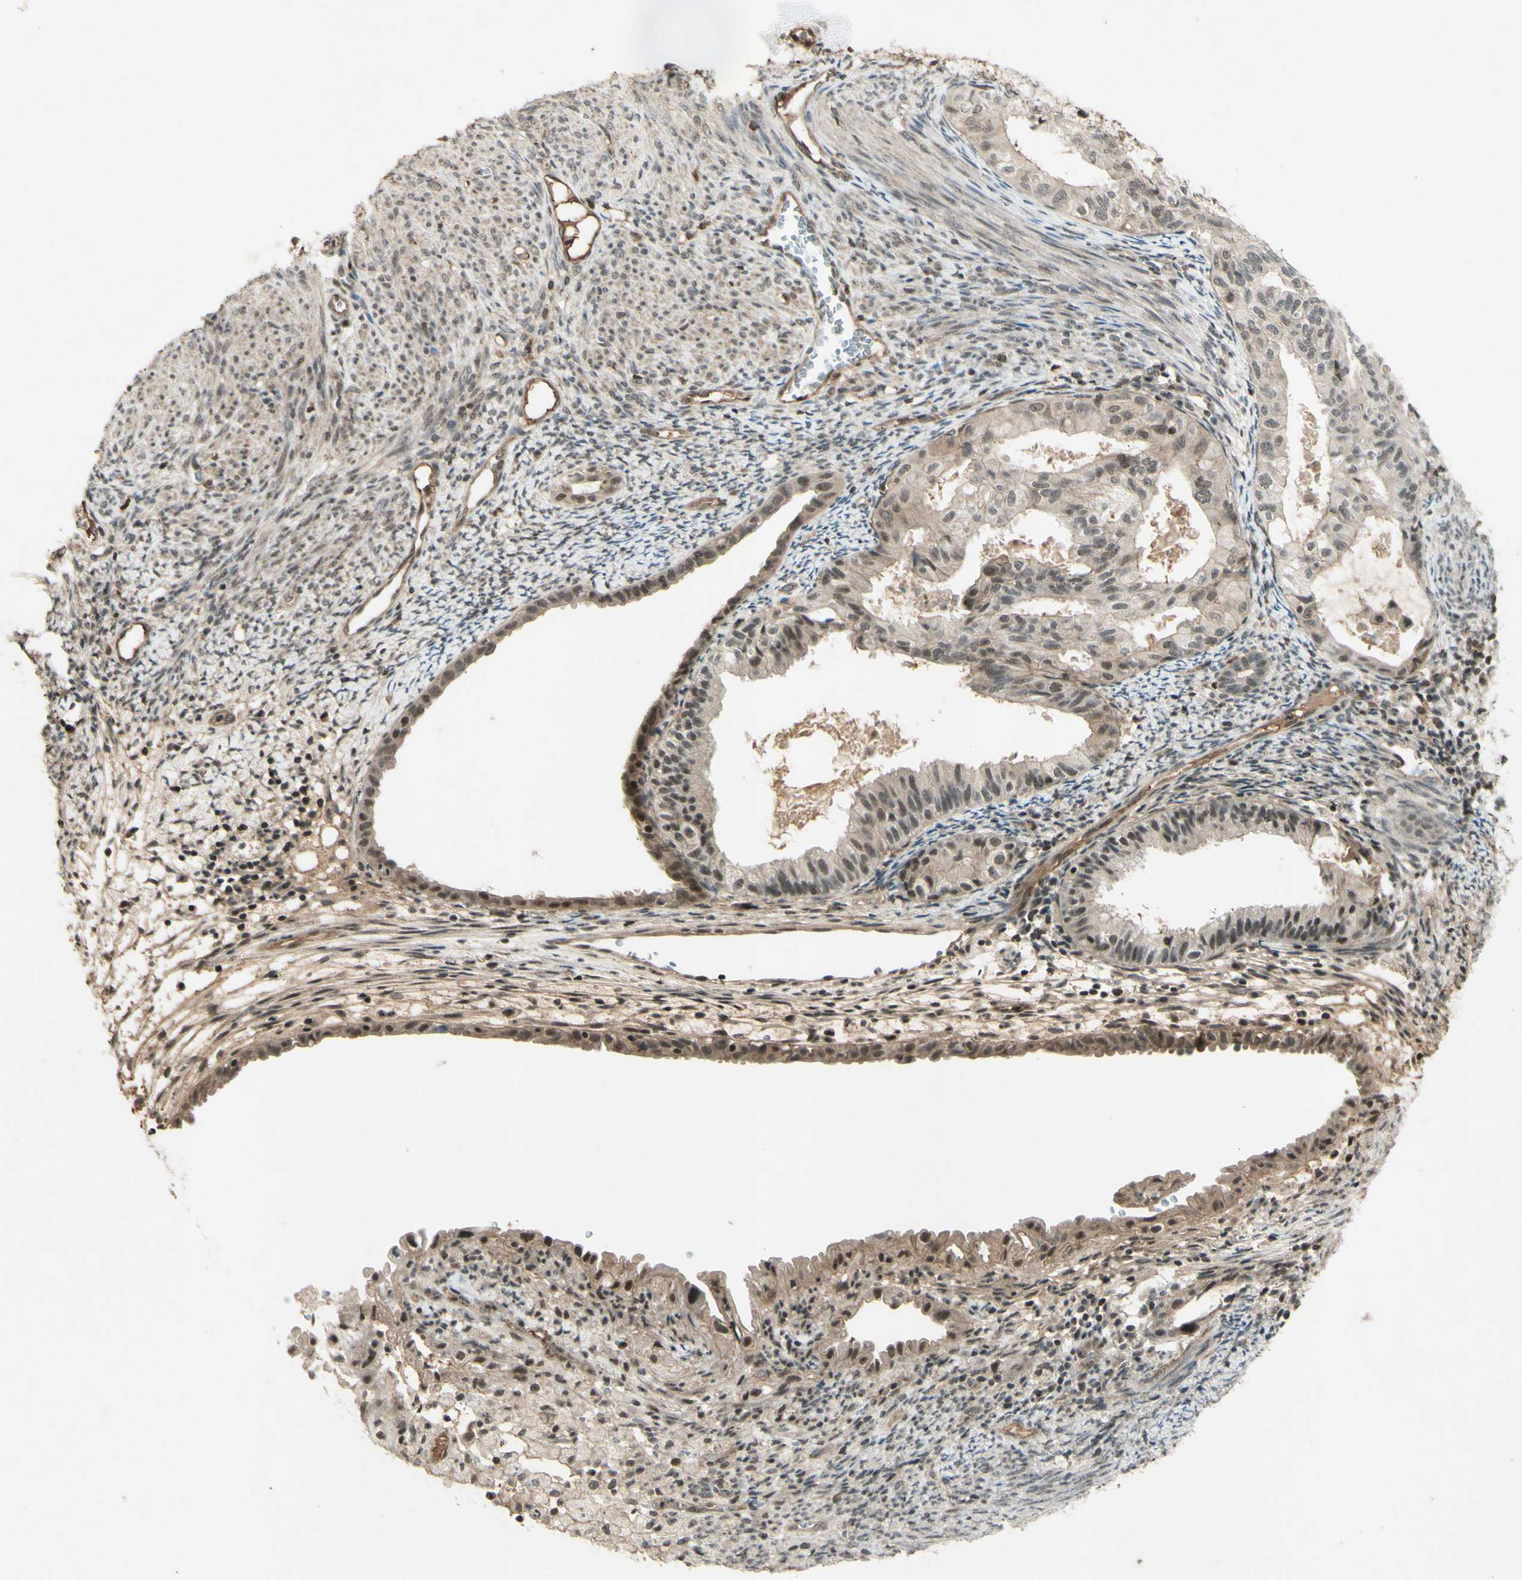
{"staining": {"intensity": "moderate", "quantity": "25%-75%", "location": "cytoplasmic/membranous,nuclear"}, "tissue": "cervical cancer", "cell_type": "Tumor cells", "image_type": "cancer", "snomed": [{"axis": "morphology", "description": "Normal tissue, NOS"}, {"axis": "morphology", "description": "Adenocarcinoma, NOS"}, {"axis": "topography", "description": "Cervix"}, {"axis": "topography", "description": "Endometrium"}], "caption": "Protein expression analysis of cervical cancer (adenocarcinoma) demonstrates moderate cytoplasmic/membranous and nuclear staining in about 25%-75% of tumor cells.", "gene": "SNW1", "patient": {"sex": "female", "age": 86}}